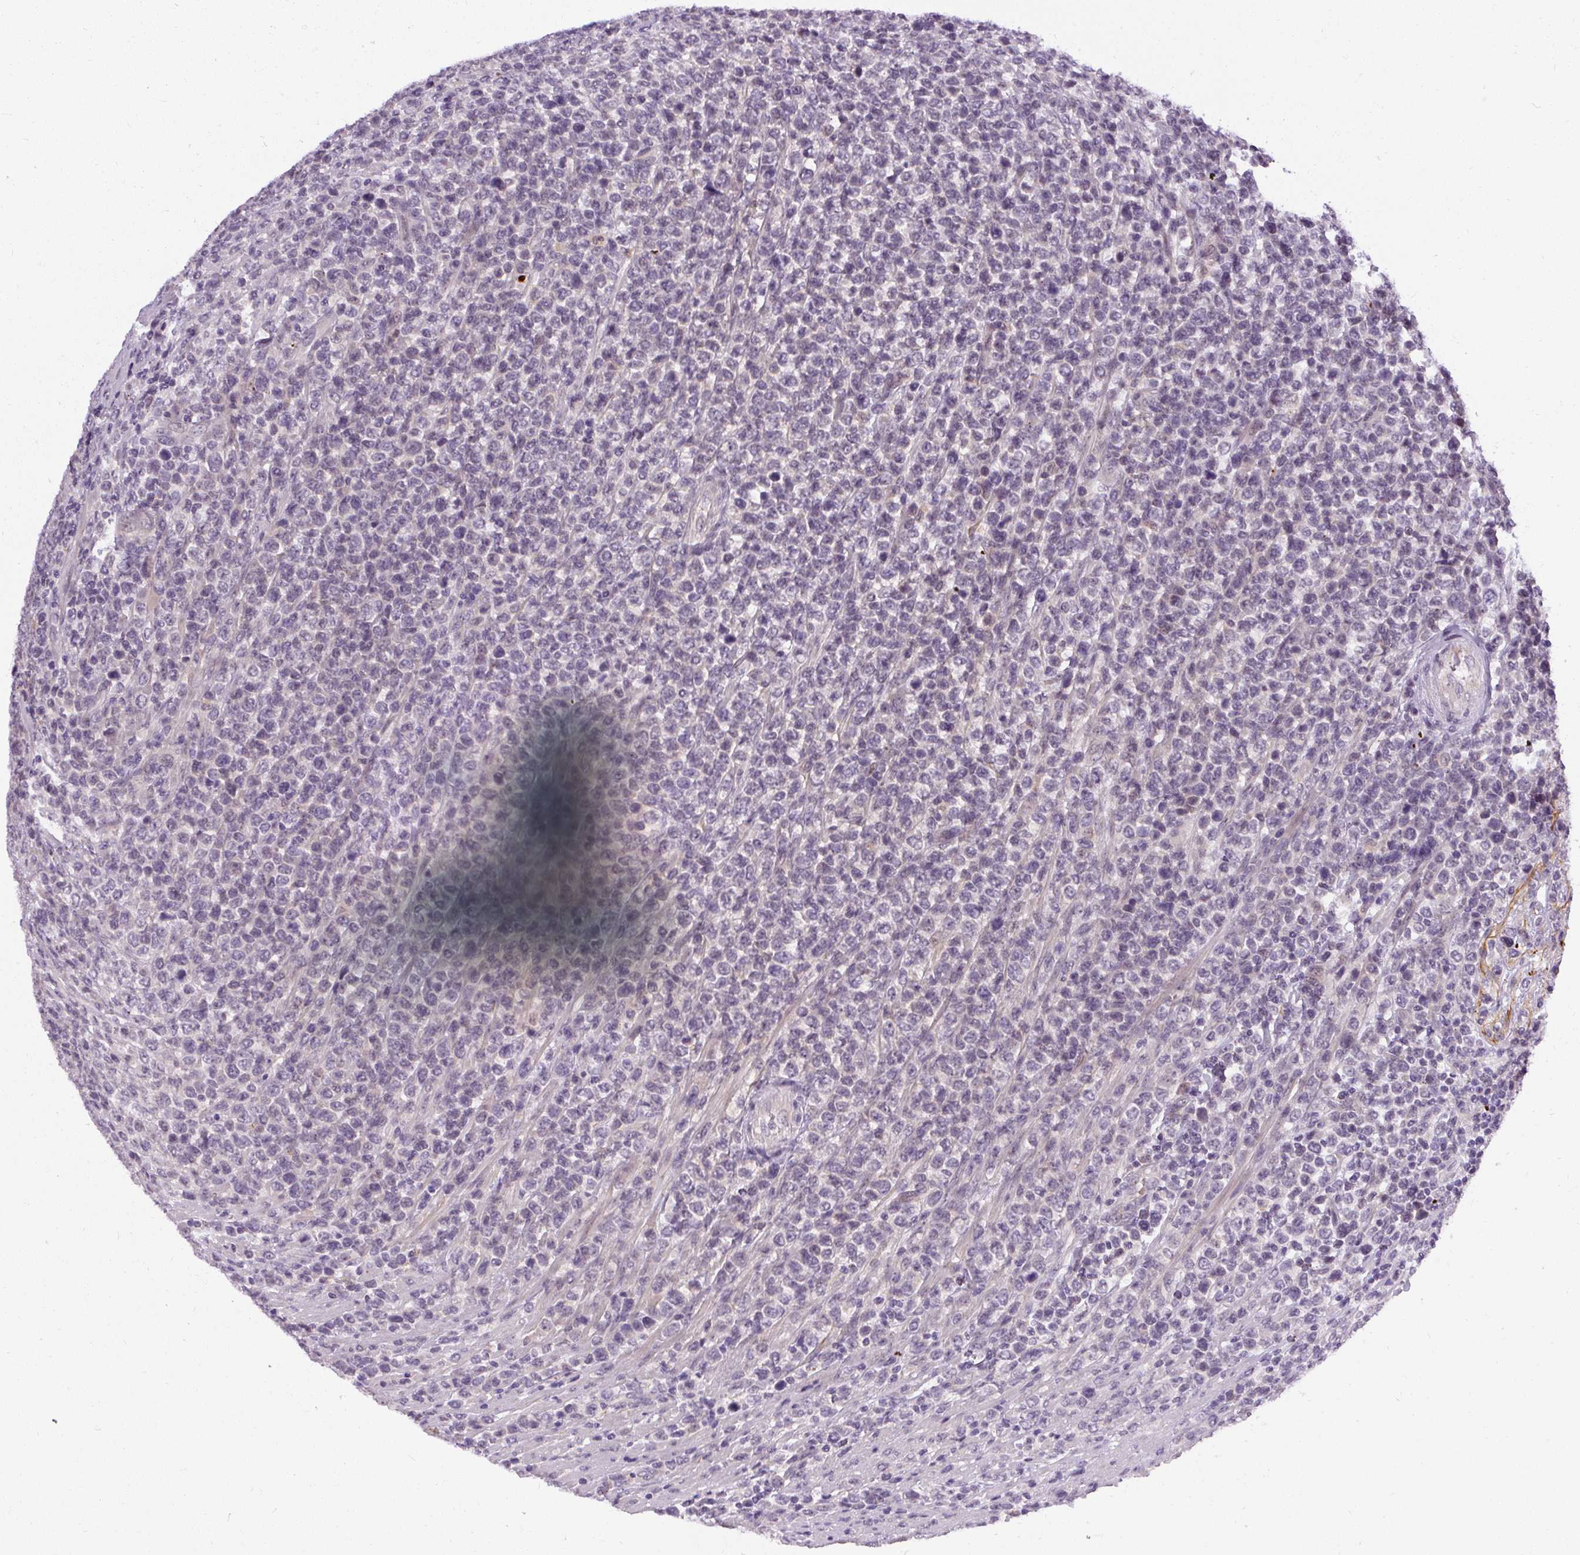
{"staining": {"intensity": "negative", "quantity": "none", "location": "none"}, "tissue": "lymphoma", "cell_type": "Tumor cells", "image_type": "cancer", "snomed": [{"axis": "morphology", "description": "Malignant lymphoma, non-Hodgkin's type, High grade"}, {"axis": "topography", "description": "Soft tissue"}], "caption": "IHC of human malignant lymphoma, non-Hodgkin's type (high-grade) exhibits no positivity in tumor cells. (IHC, brightfield microscopy, high magnification).", "gene": "FAM117B", "patient": {"sex": "female", "age": 56}}